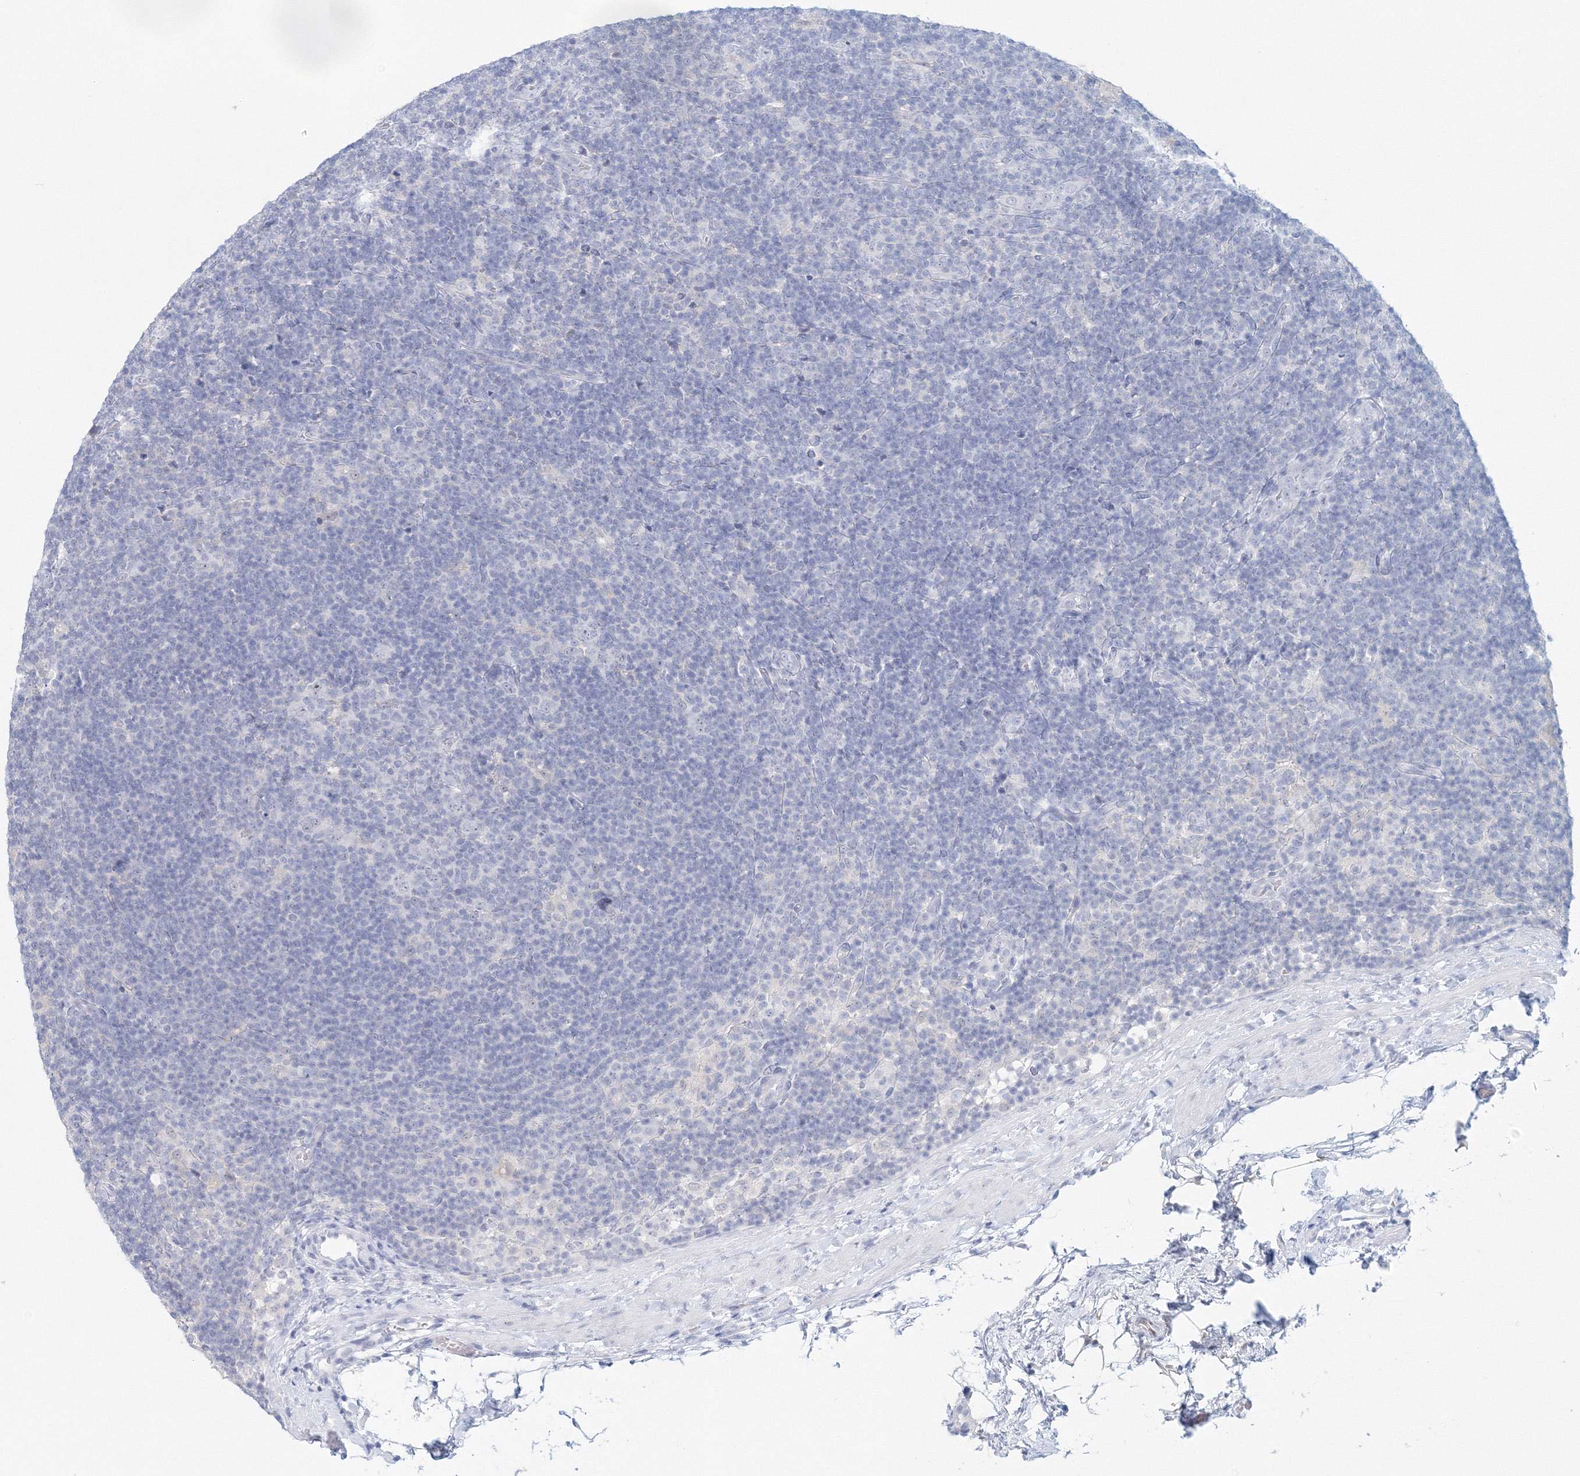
{"staining": {"intensity": "negative", "quantity": "none", "location": "none"}, "tissue": "lymphoma", "cell_type": "Tumor cells", "image_type": "cancer", "snomed": [{"axis": "morphology", "description": "Hodgkin's disease, NOS"}, {"axis": "topography", "description": "Lymph node"}], "caption": "IHC histopathology image of neoplastic tissue: Hodgkin's disease stained with DAB (3,3'-diaminobenzidine) exhibits no significant protein staining in tumor cells.", "gene": "VSIG1", "patient": {"sex": "female", "age": 57}}